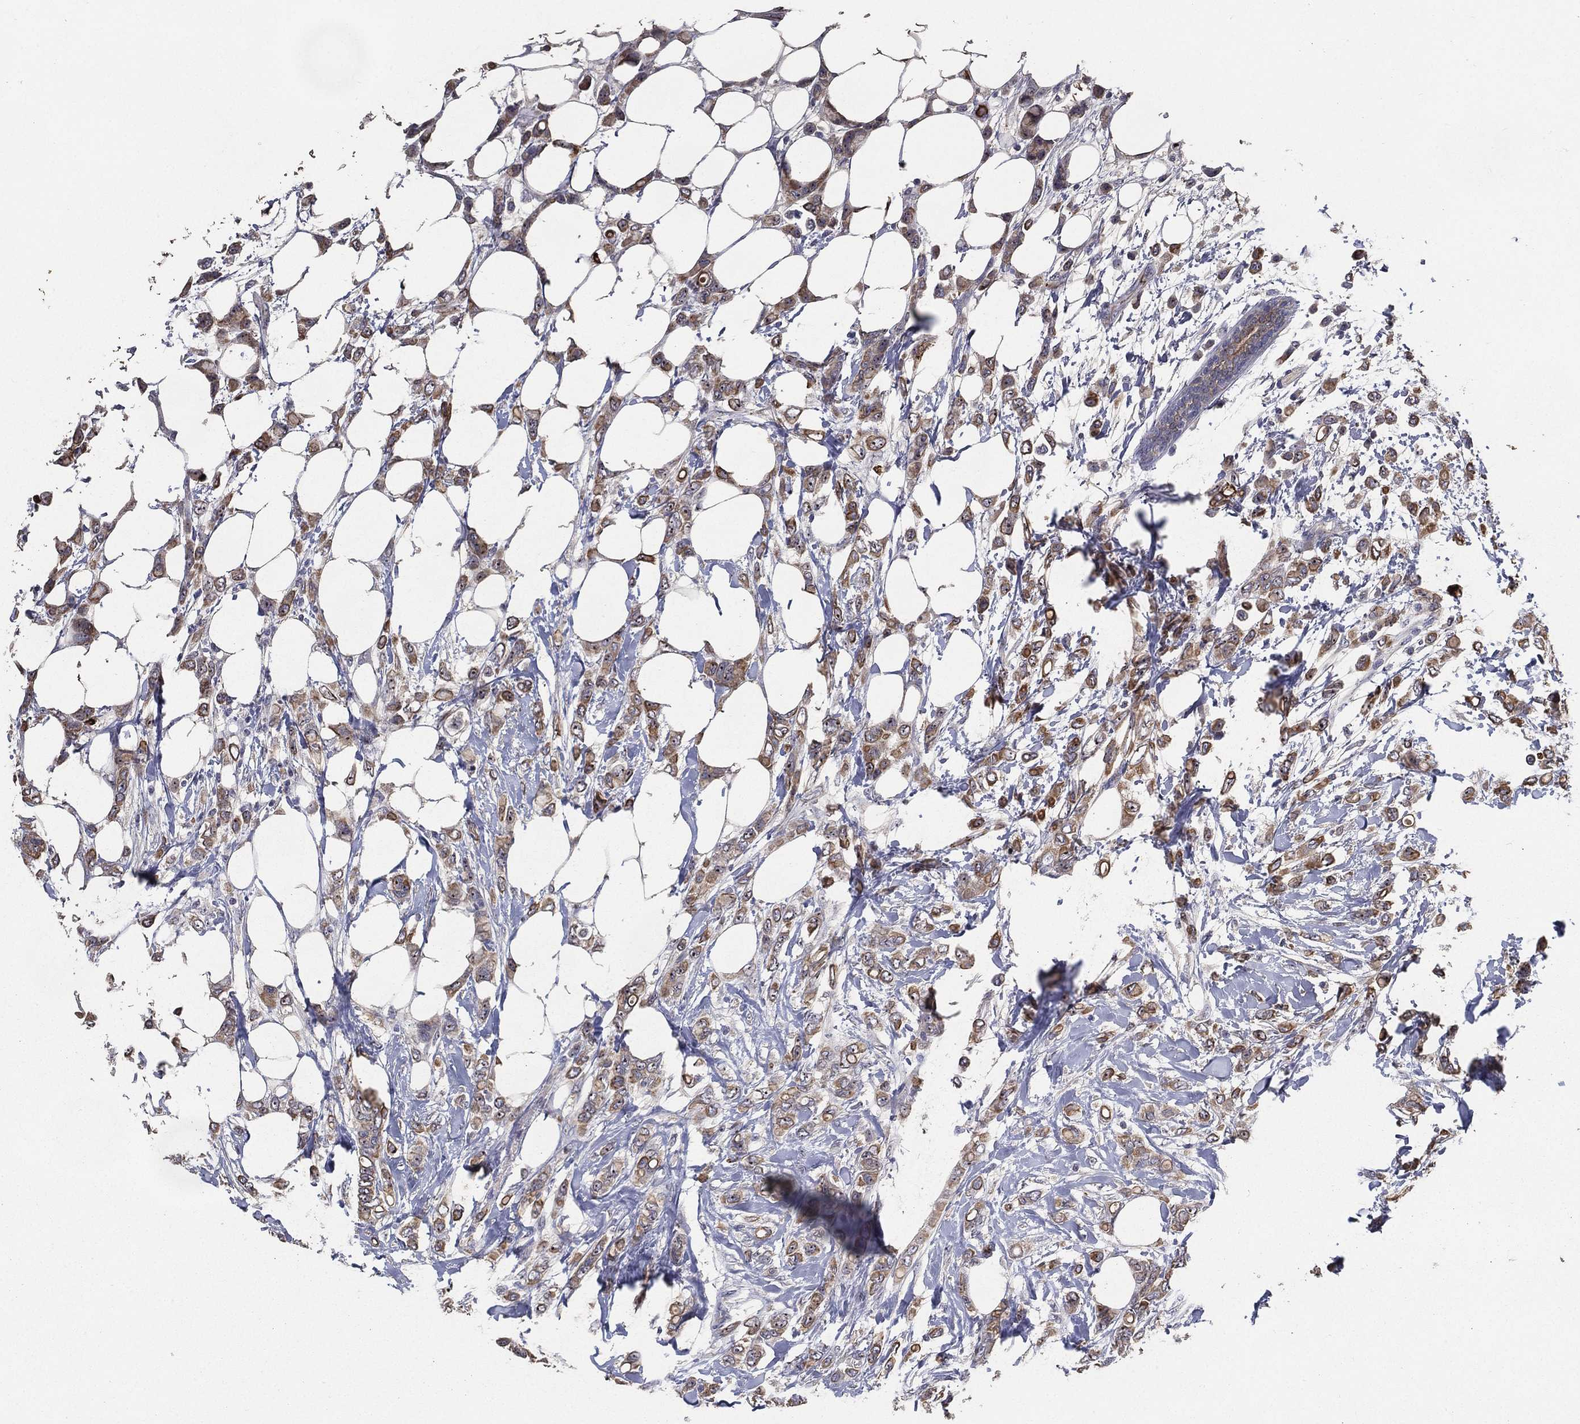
{"staining": {"intensity": "moderate", "quantity": ">75%", "location": "cytoplasmic/membranous"}, "tissue": "breast cancer", "cell_type": "Tumor cells", "image_type": "cancer", "snomed": [{"axis": "morphology", "description": "Lobular carcinoma"}, {"axis": "topography", "description": "Breast"}], "caption": "A brown stain shows moderate cytoplasmic/membranous positivity of a protein in human breast lobular carcinoma tumor cells. (DAB IHC, brown staining for protein, blue staining for nuclei).", "gene": "EFNA1", "patient": {"sex": "female", "age": 66}}